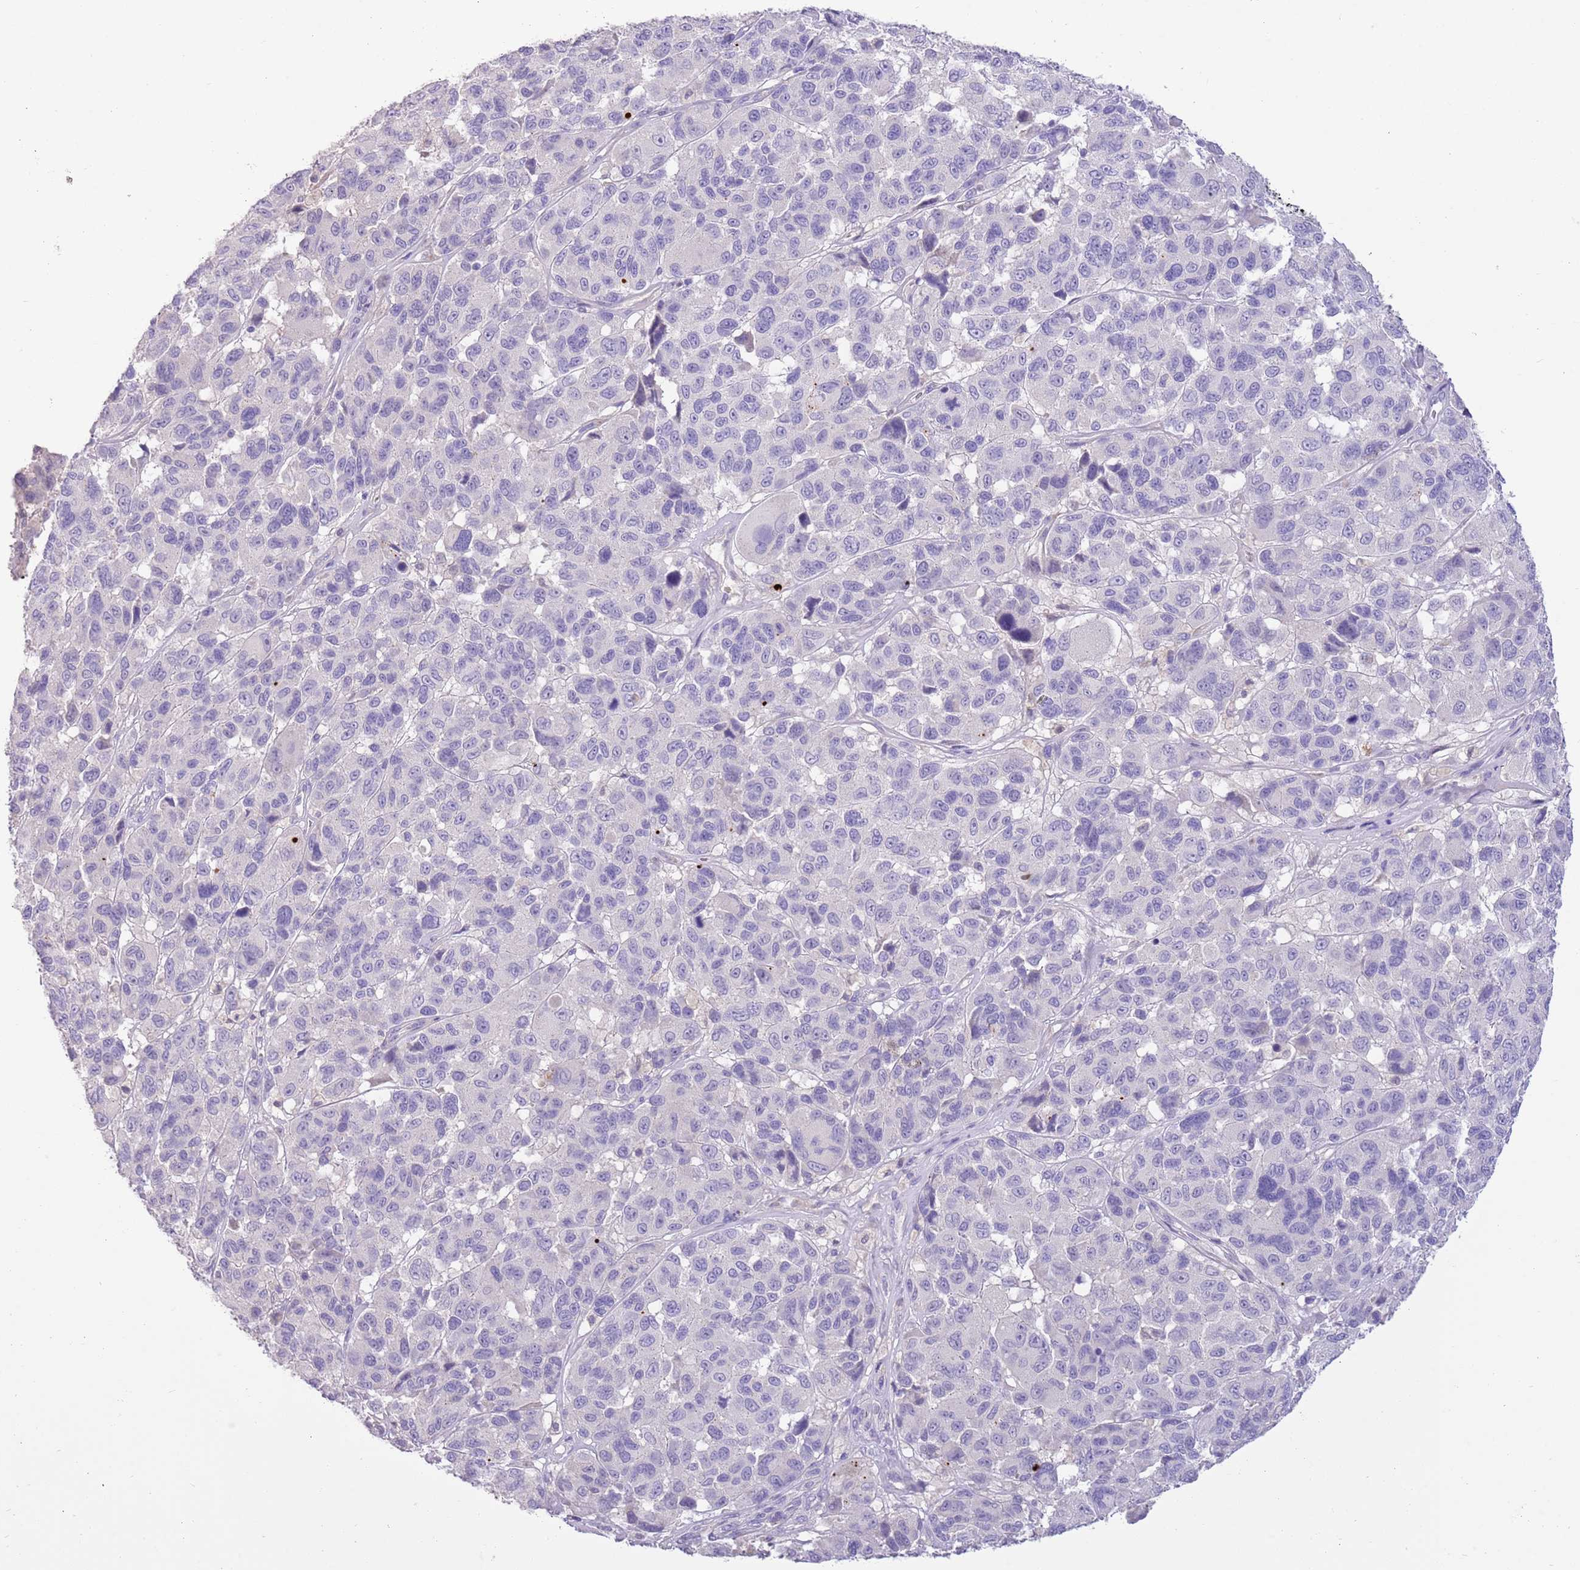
{"staining": {"intensity": "negative", "quantity": "none", "location": "none"}, "tissue": "melanoma", "cell_type": "Tumor cells", "image_type": "cancer", "snomed": [{"axis": "morphology", "description": "Malignant melanoma, NOS"}, {"axis": "topography", "description": "Skin"}], "caption": "Immunohistochemical staining of malignant melanoma shows no significant staining in tumor cells. (DAB IHC with hematoxylin counter stain).", "gene": "SFTPA1", "patient": {"sex": "female", "age": 66}}